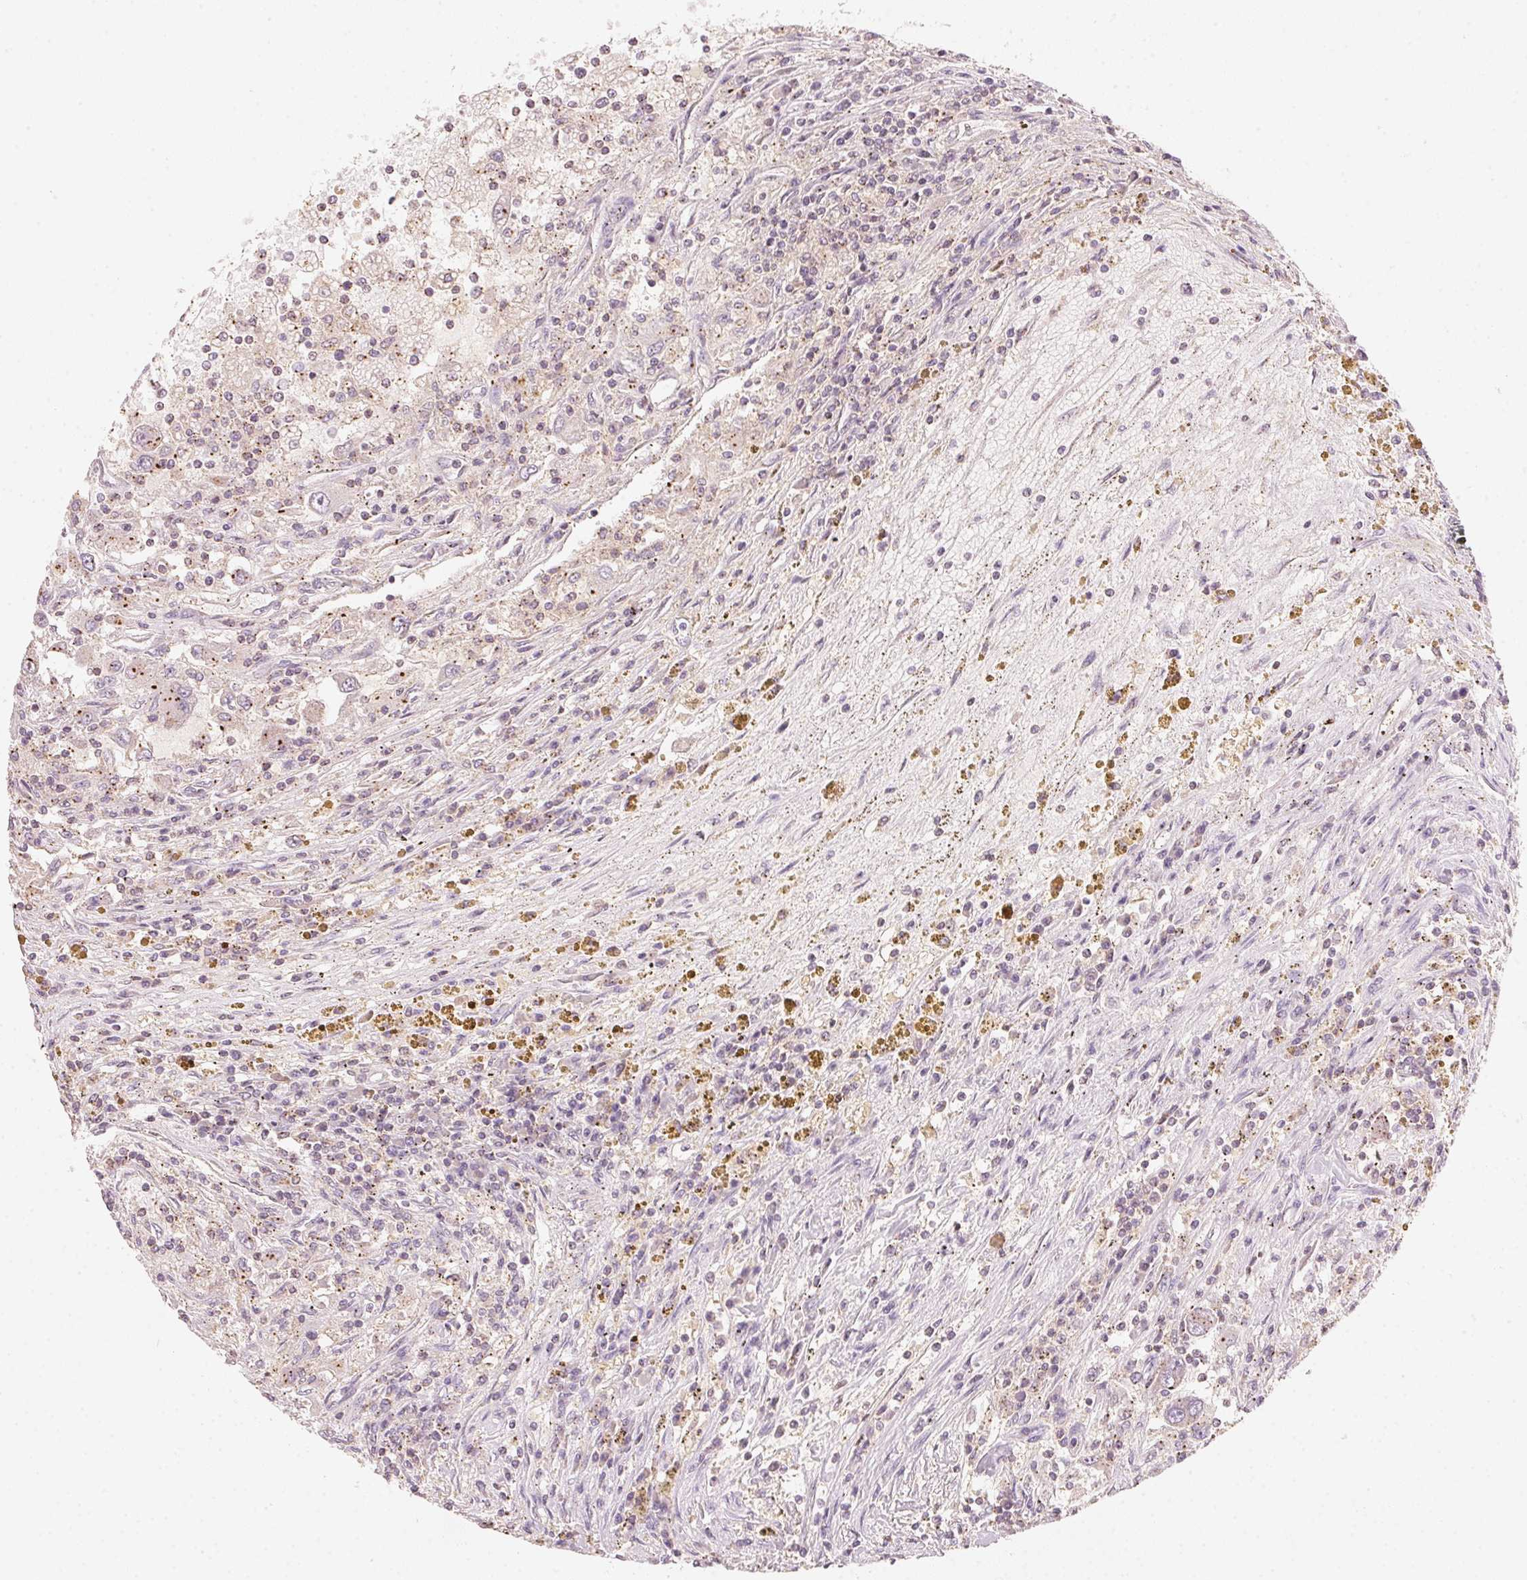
{"staining": {"intensity": "weak", "quantity": "<25%", "location": "cytoplasmic/membranous"}, "tissue": "renal cancer", "cell_type": "Tumor cells", "image_type": "cancer", "snomed": [{"axis": "morphology", "description": "Adenocarcinoma, NOS"}, {"axis": "topography", "description": "Kidney"}], "caption": "Tumor cells are negative for brown protein staining in renal adenocarcinoma. (Immunohistochemistry (ihc), brightfield microscopy, high magnification).", "gene": "HOXB13", "patient": {"sex": "female", "age": 67}}